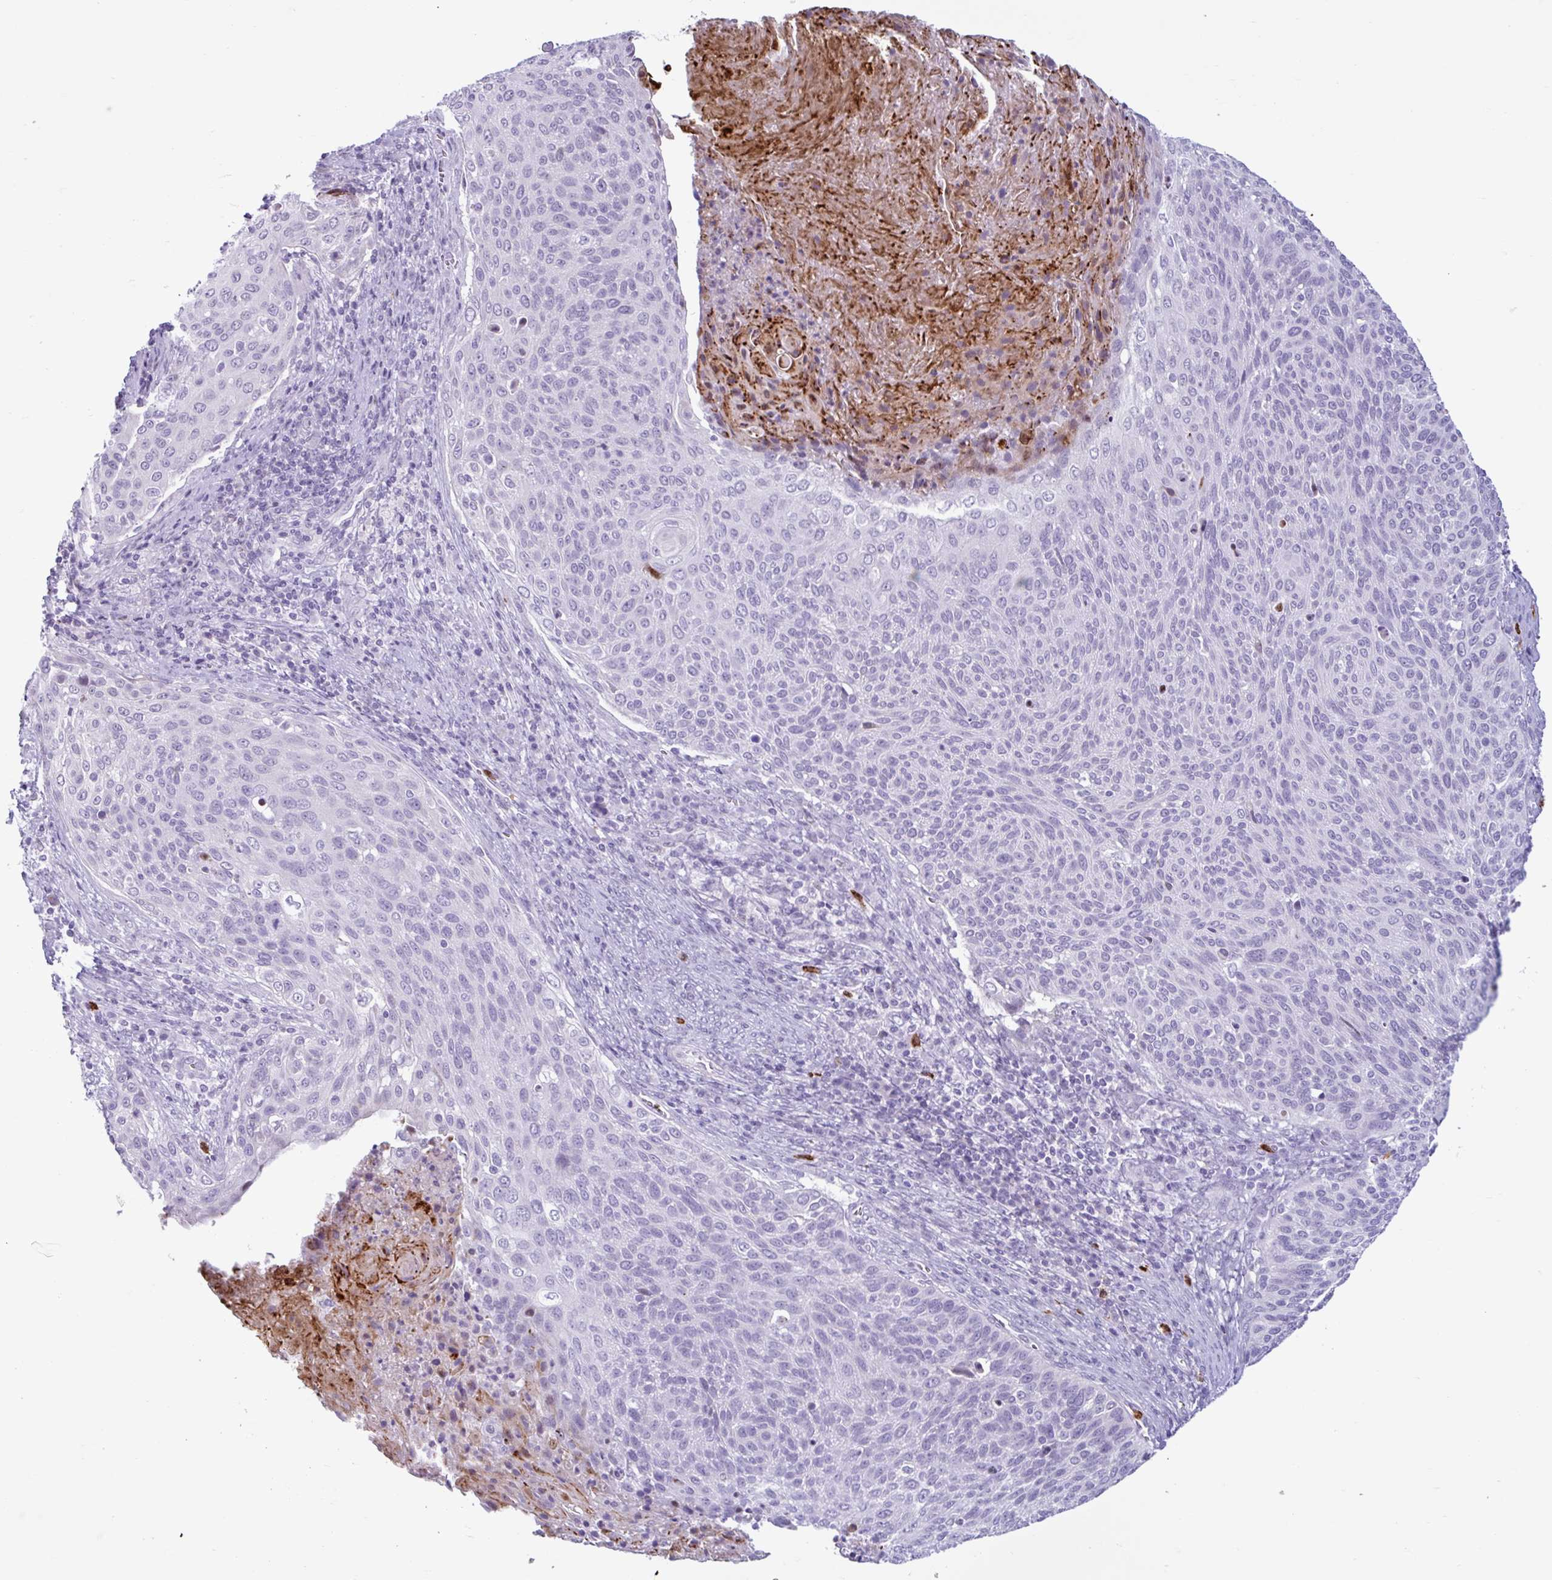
{"staining": {"intensity": "negative", "quantity": "none", "location": "none"}, "tissue": "cervical cancer", "cell_type": "Tumor cells", "image_type": "cancer", "snomed": [{"axis": "morphology", "description": "Squamous cell carcinoma, NOS"}, {"axis": "topography", "description": "Cervix"}], "caption": "This image is of cervical cancer (squamous cell carcinoma) stained with immunohistochemistry (IHC) to label a protein in brown with the nuclei are counter-stained blue. There is no staining in tumor cells.", "gene": "CEP120", "patient": {"sex": "female", "age": 31}}